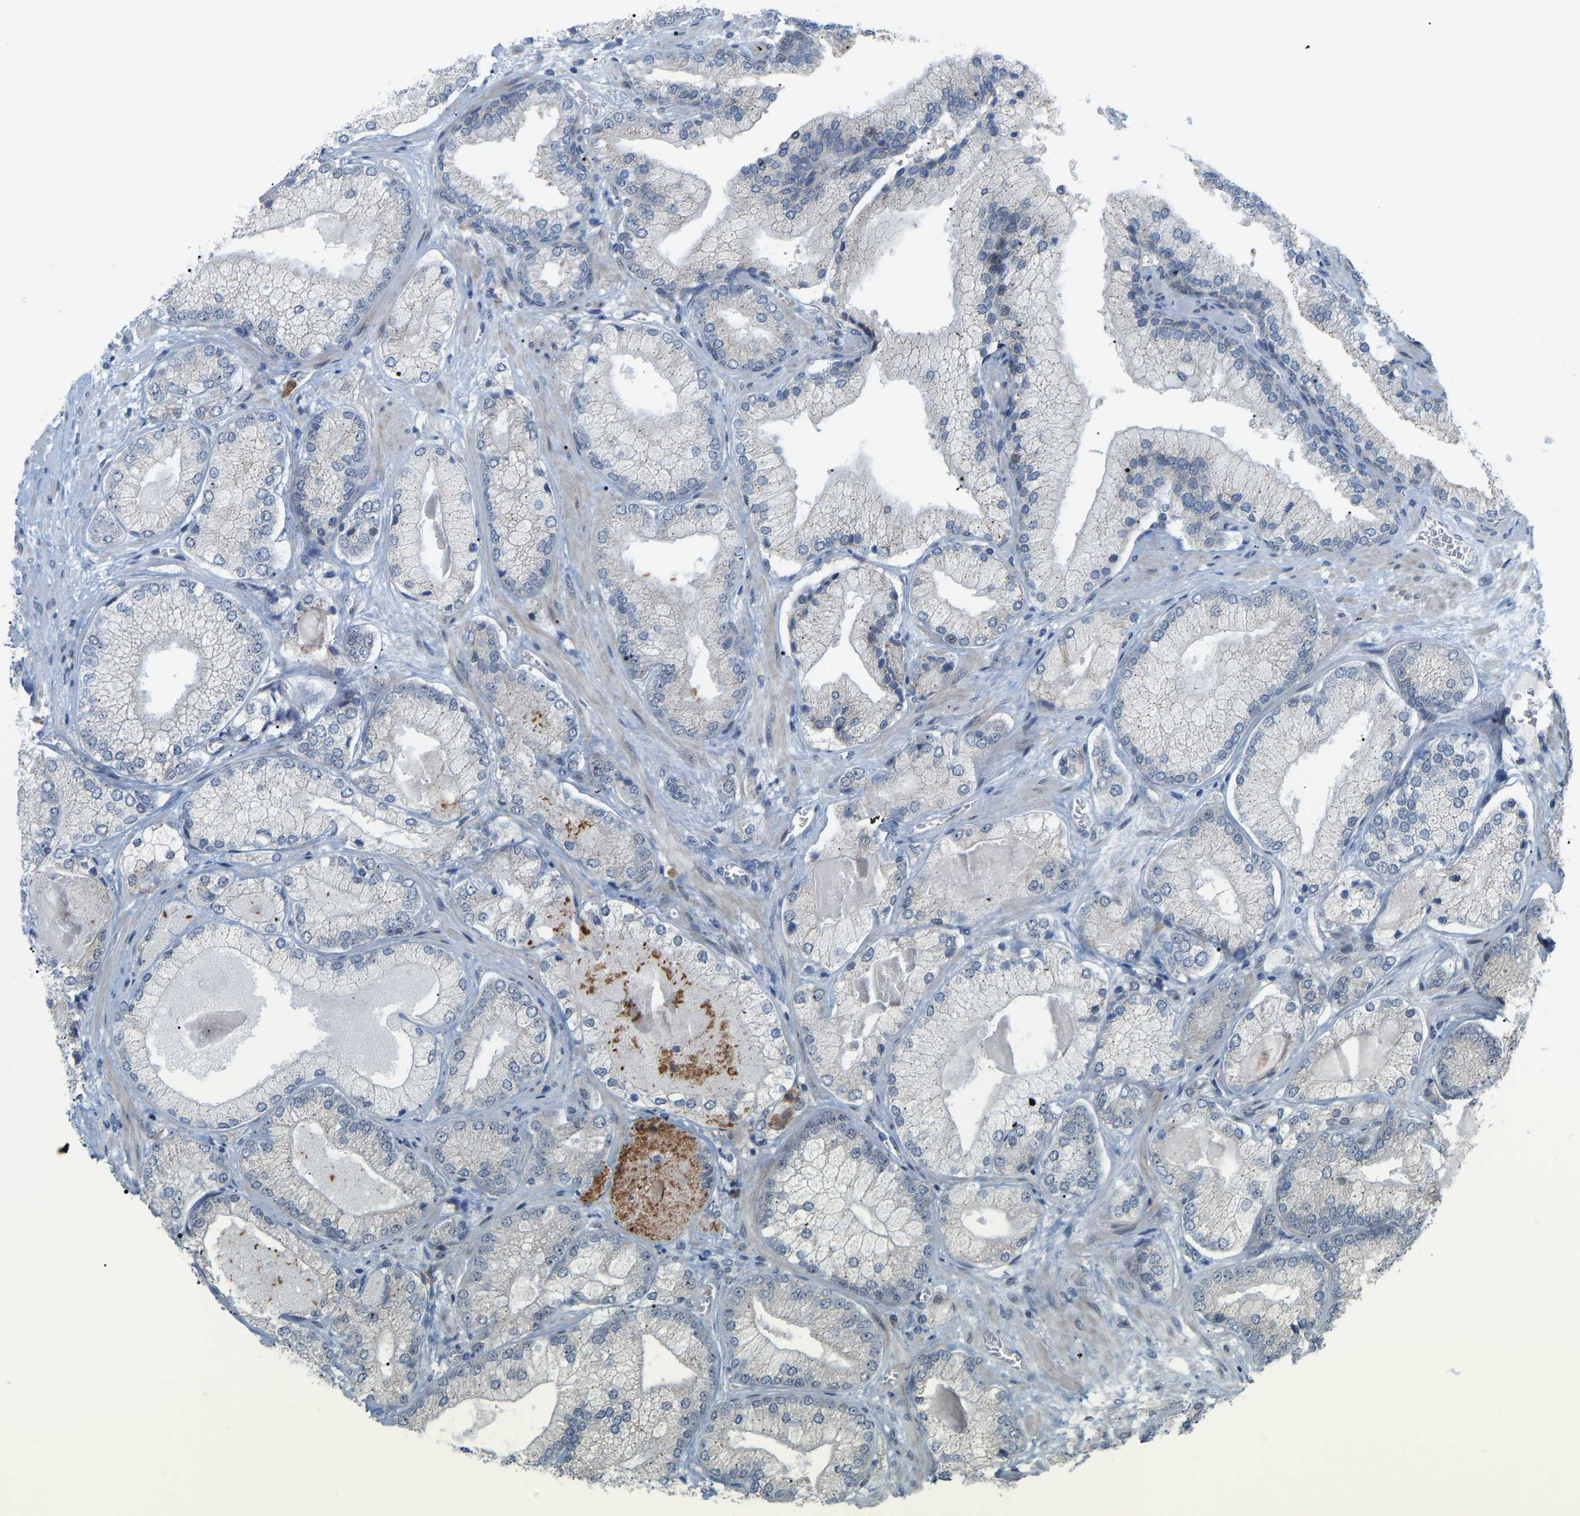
{"staining": {"intensity": "negative", "quantity": "none", "location": "none"}, "tissue": "prostate cancer", "cell_type": "Tumor cells", "image_type": "cancer", "snomed": [{"axis": "morphology", "description": "Adenocarcinoma, Low grade"}, {"axis": "topography", "description": "Prostate"}], "caption": "An immunohistochemistry photomicrograph of prostate cancer is shown. There is no staining in tumor cells of prostate cancer.", "gene": "CROT", "patient": {"sex": "male", "age": 65}}